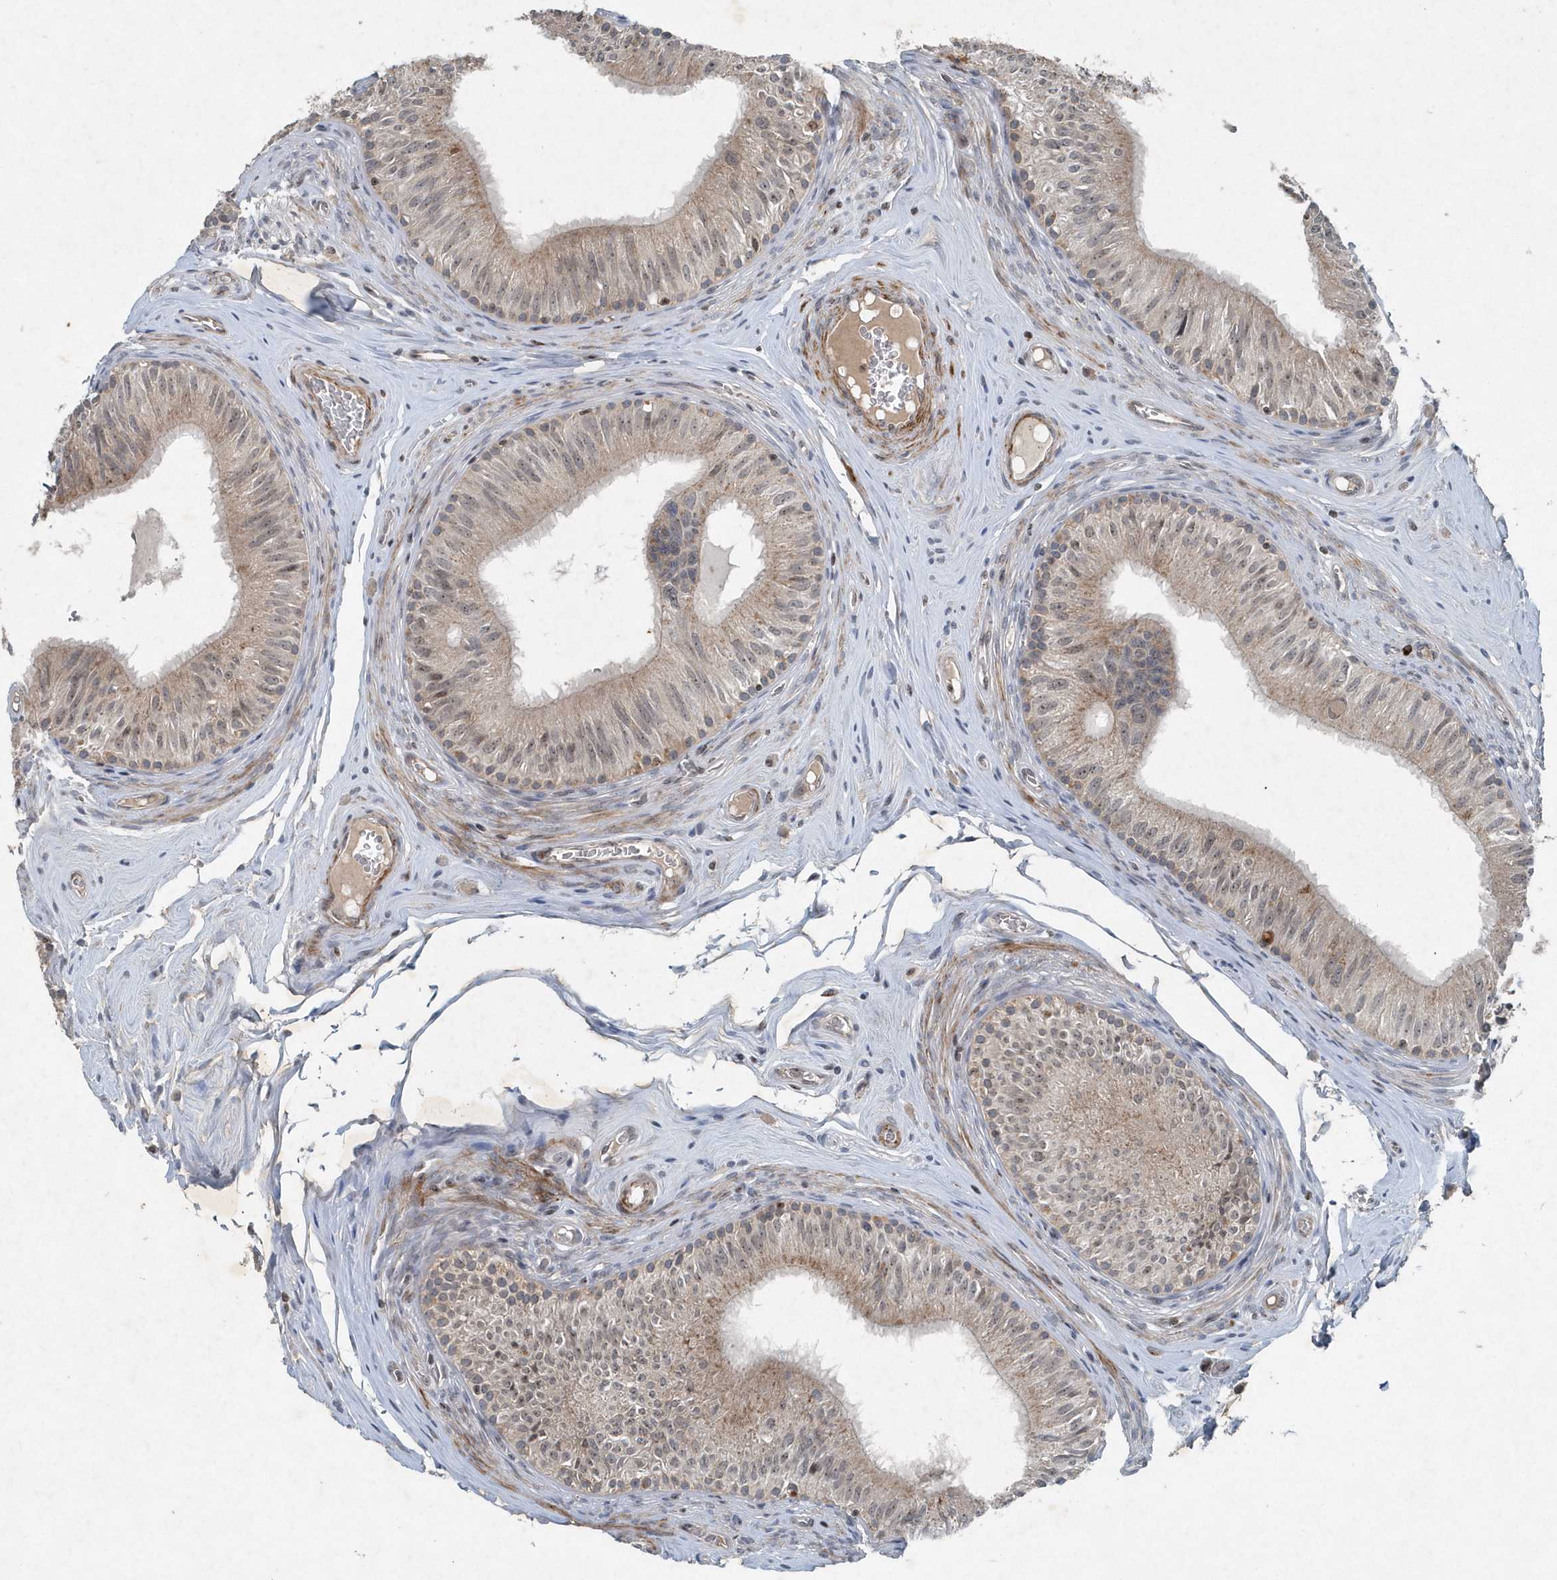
{"staining": {"intensity": "moderate", "quantity": "25%-75%", "location": "cytoplasmic/membranous"}, "tissue": "epididymis", "cell_type": "Glandular cells", "image_type": "normal", "snomed": [{"axis": "morphology", "description": "Normal tissue, NOS"}, {"axis": "topography", "description": "Epididymis"}], "caption": "Immunohistochemistry (DAB) staining of normal epididymis demonstrates moderate cytoplasmic/membranous protein staining in about 25%-75% of glandular cells.", "gene": "QTRT2", "patient": {"sex": "male", "age": 46}}